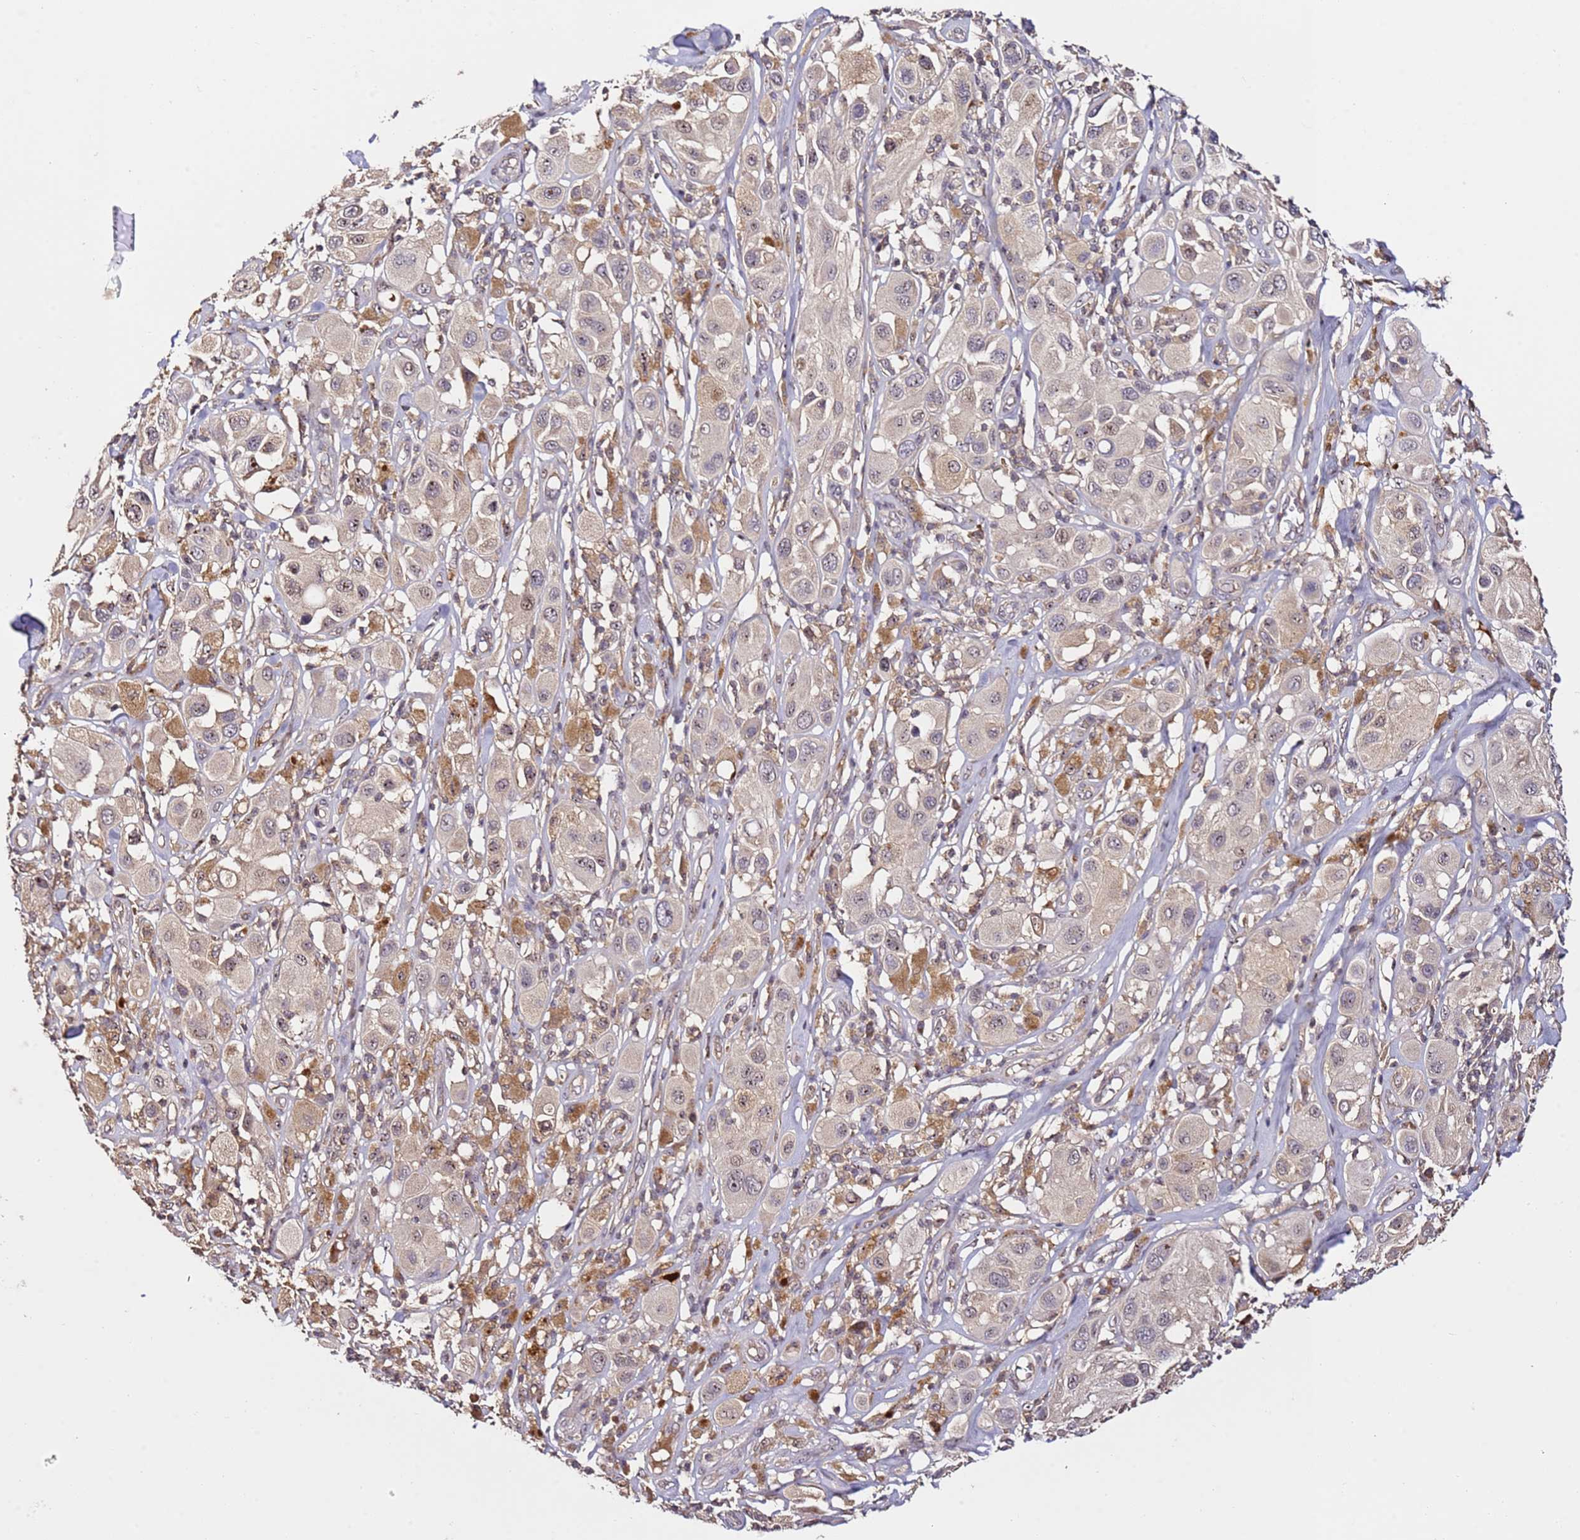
{"staining": {"intensity": "negative", "quantity": "none", "location": "none"}, "tissue": "melanoma", "cell_type": "Tumor cells", "image_type": "cancer", "snomed": [{"axis": "morphology", "description": "Malignant melanoma, Metastatic site"}, {"axis": "topography", "description": "Skin"}], "caption": "Malignant melanoma (metastatic site) was stained to show a protein in brown. There is no significant staining in tumor cells.", "gene": "DDX27", "patient": {"sex": "male", "age": 41}}